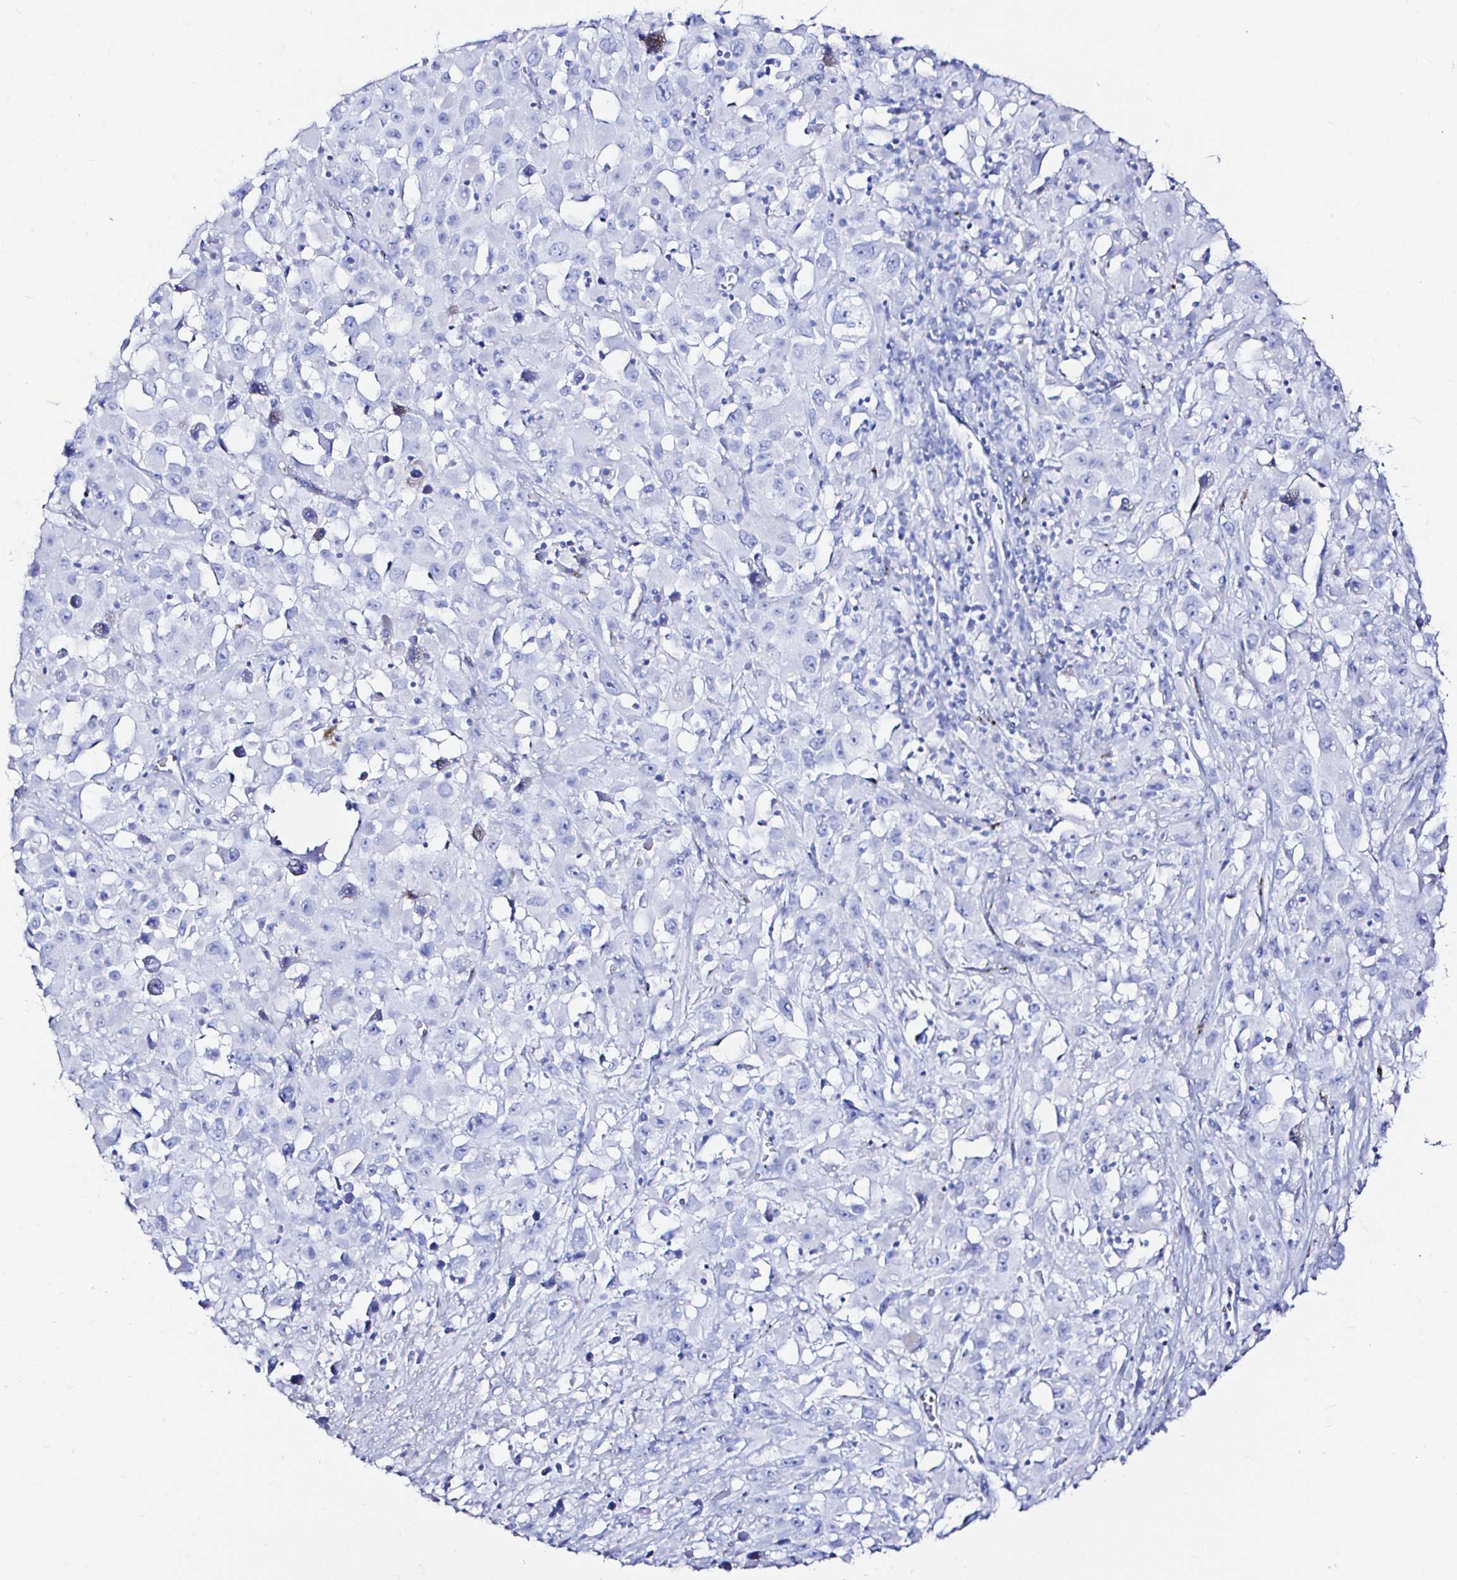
{"staining": {"intensity": "negative", "quantity": "none", "location": "none"}, "tissue": "melanoma", "cell_type": "Tumor cells", "image_type": "cancer", "snomed": [{"axis": "morphology", "description": "Malignant melanoma, Metastatic site"}, {"axis": "topography", "description": "Soft tissue"}], "caption": "High power microscopy micrograph of an IHC photomicrograph of melanoma, revealing no significant positivity in tumor cells.", "gene": "ZNF432", "patient": {"sex": "male", "age": 50}}